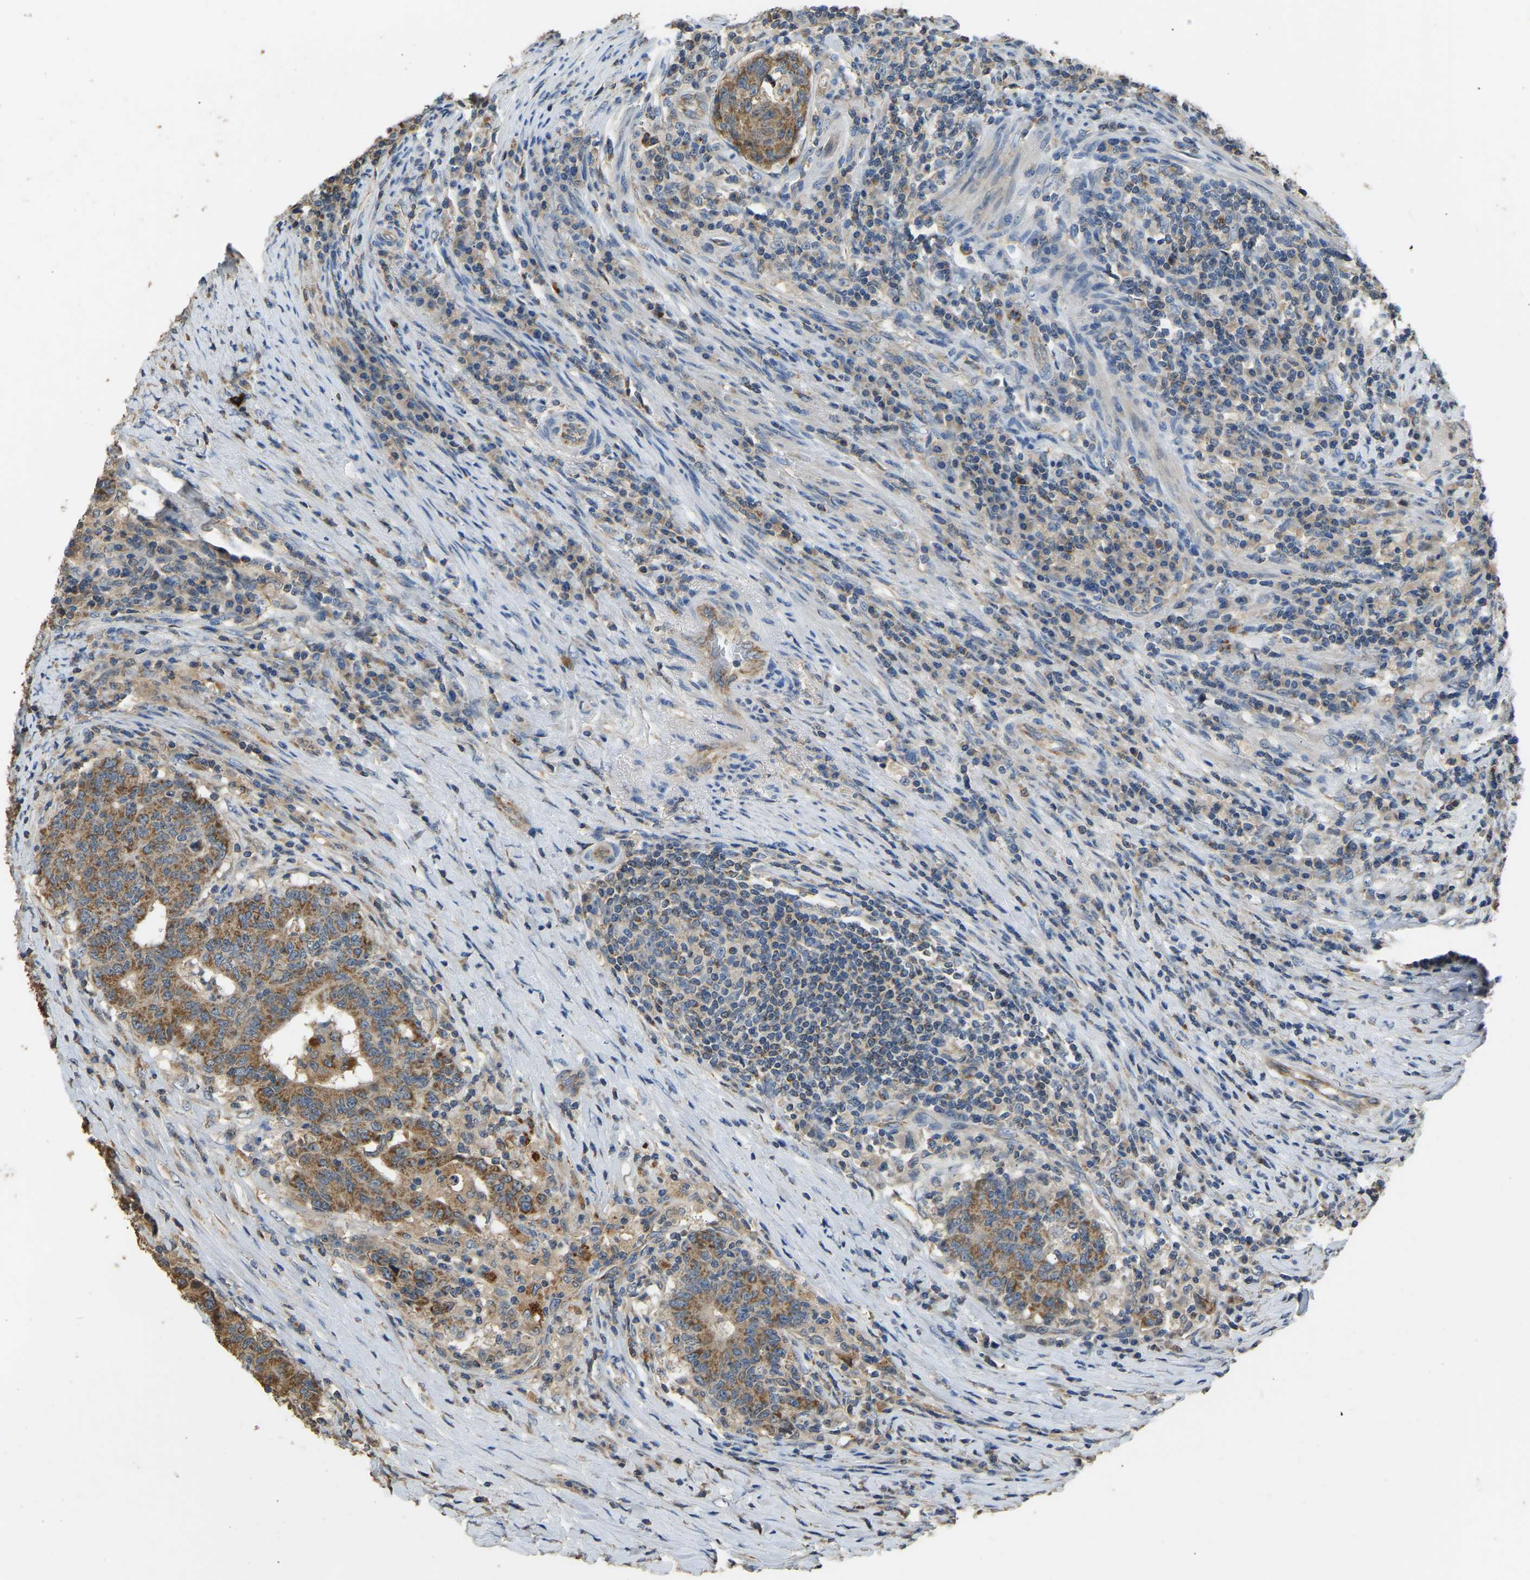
{"staining": {"intensity": "moderate", "quantity": ">75%", "location": "cytoplasmic/membranous"}, "tissue": "colorectal cancer", "cell_type": "Tumor cells", "image_type": "cancer", "snomed": [{"axis": "morphology", "description": "Normal tissue, NOS"}, {"axis": "morphology", "description": "Adenocarcinoma, NOS"}, {"axis": "topography", "description": "Colon"}], "caption": "Immunohistochemistry (DAB (3,3'-diaminobenzidine)) staining of adenocarcinoma (colorectal) shows moderate cytoplasmic/membranous protein staining in about >75% of tumor cells. (IHC, brightfield microscopy, high magnification).", "gene": "TUFM", "patient": {"sex": "female", "age": 75}}